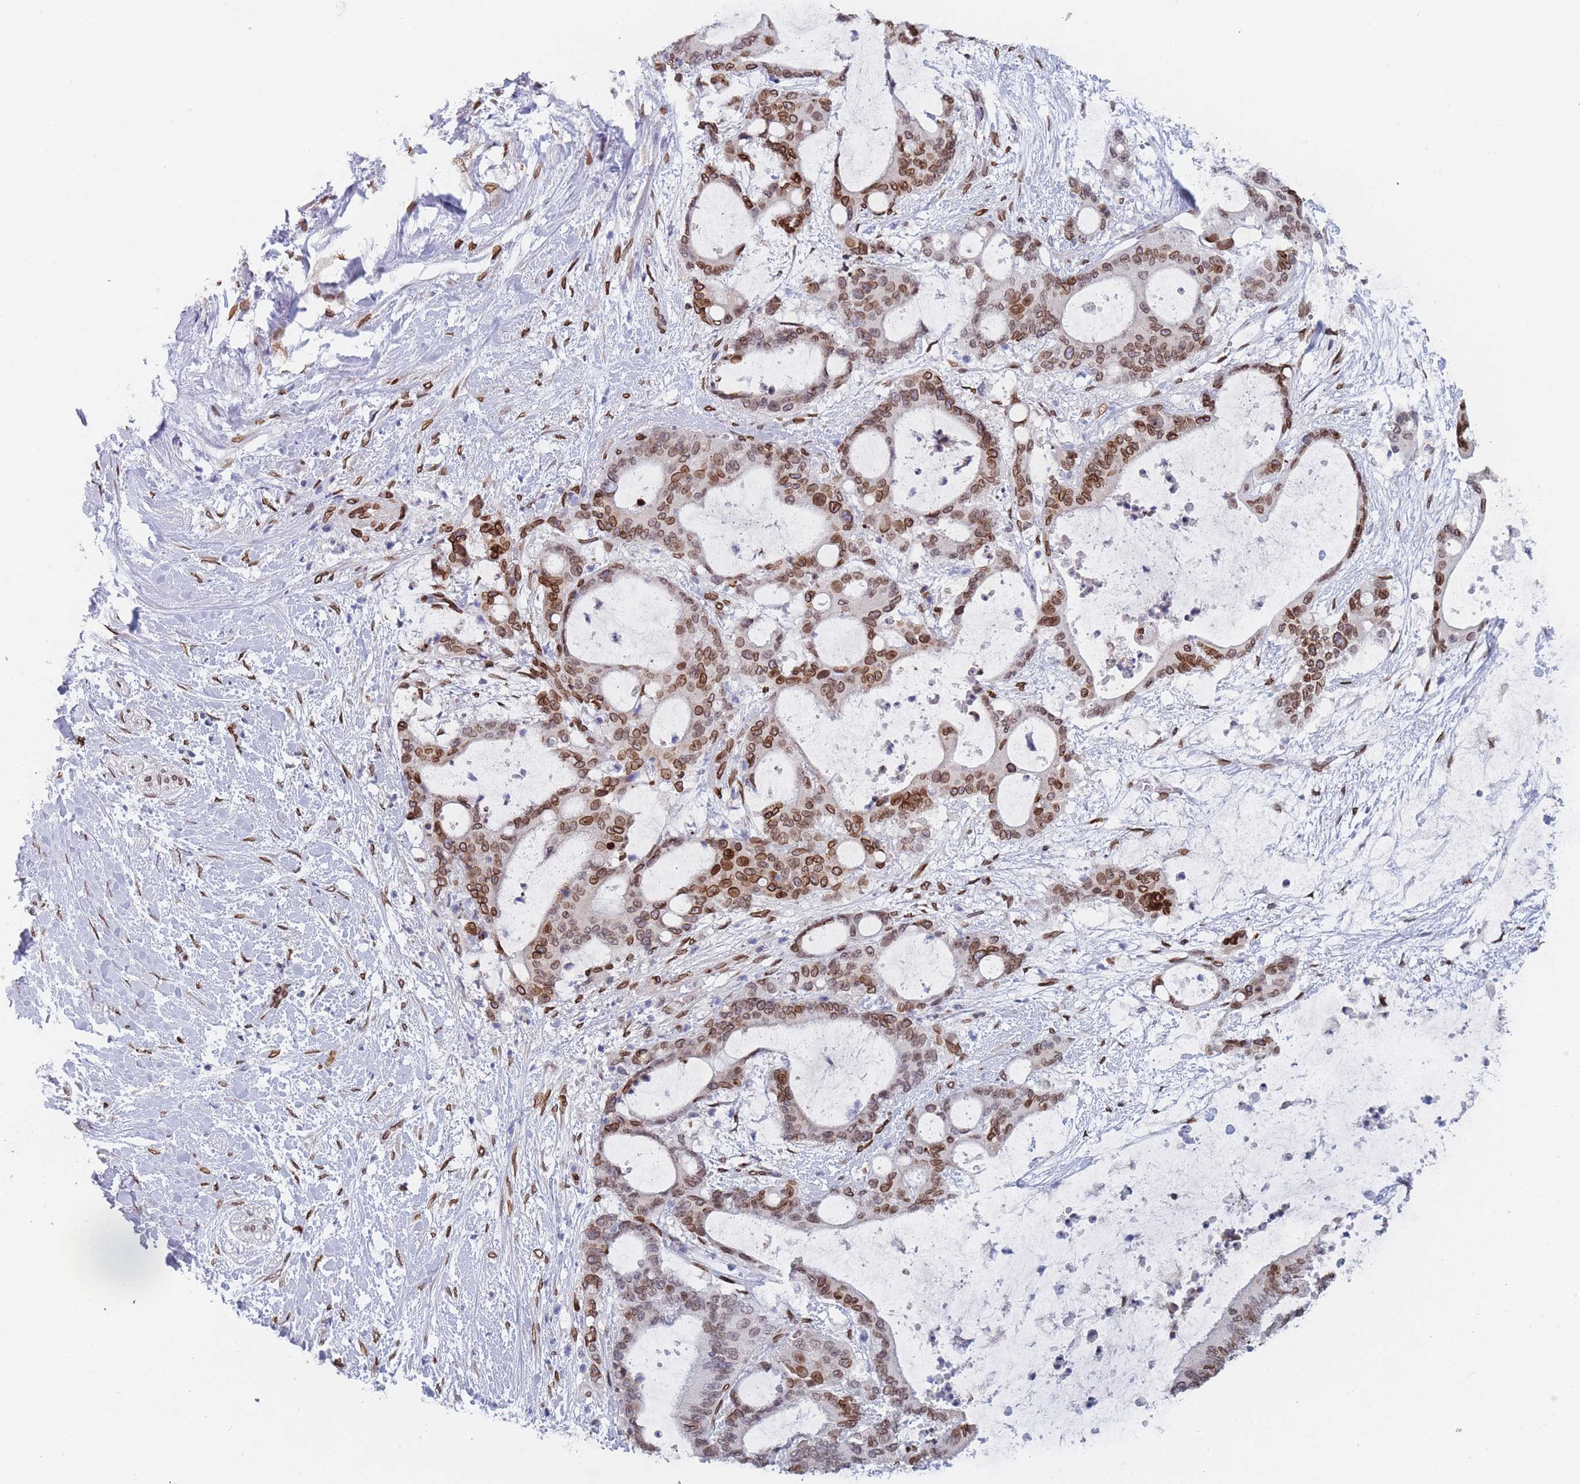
{"staining": {"intensity": "strong", "quantity": ">75%", "location": "cytoplasmic/membranous,nuclear"}, "tissue": "liver cancer", "cell_type": "Tumor cells", "image_type": "cancer", "snomed": [{"axis": "morphology", "description": "Normal tissue, NOS"}, {"axis": "morphology", "description": "Cholangiocarcinoma"}, {"axis": "topography", "description": "Liver"}, {"axis": "topography", "description": "Peripheral nerve tissue"}], "caption": "Strong cytoplasmic/membranous and nuclear protein staining is identified in approximately >75% of tumor cells in liver cholangiocarcinoma.", "gene": "ZBTB1", "patient": {"sex": "female", "age": 73}}